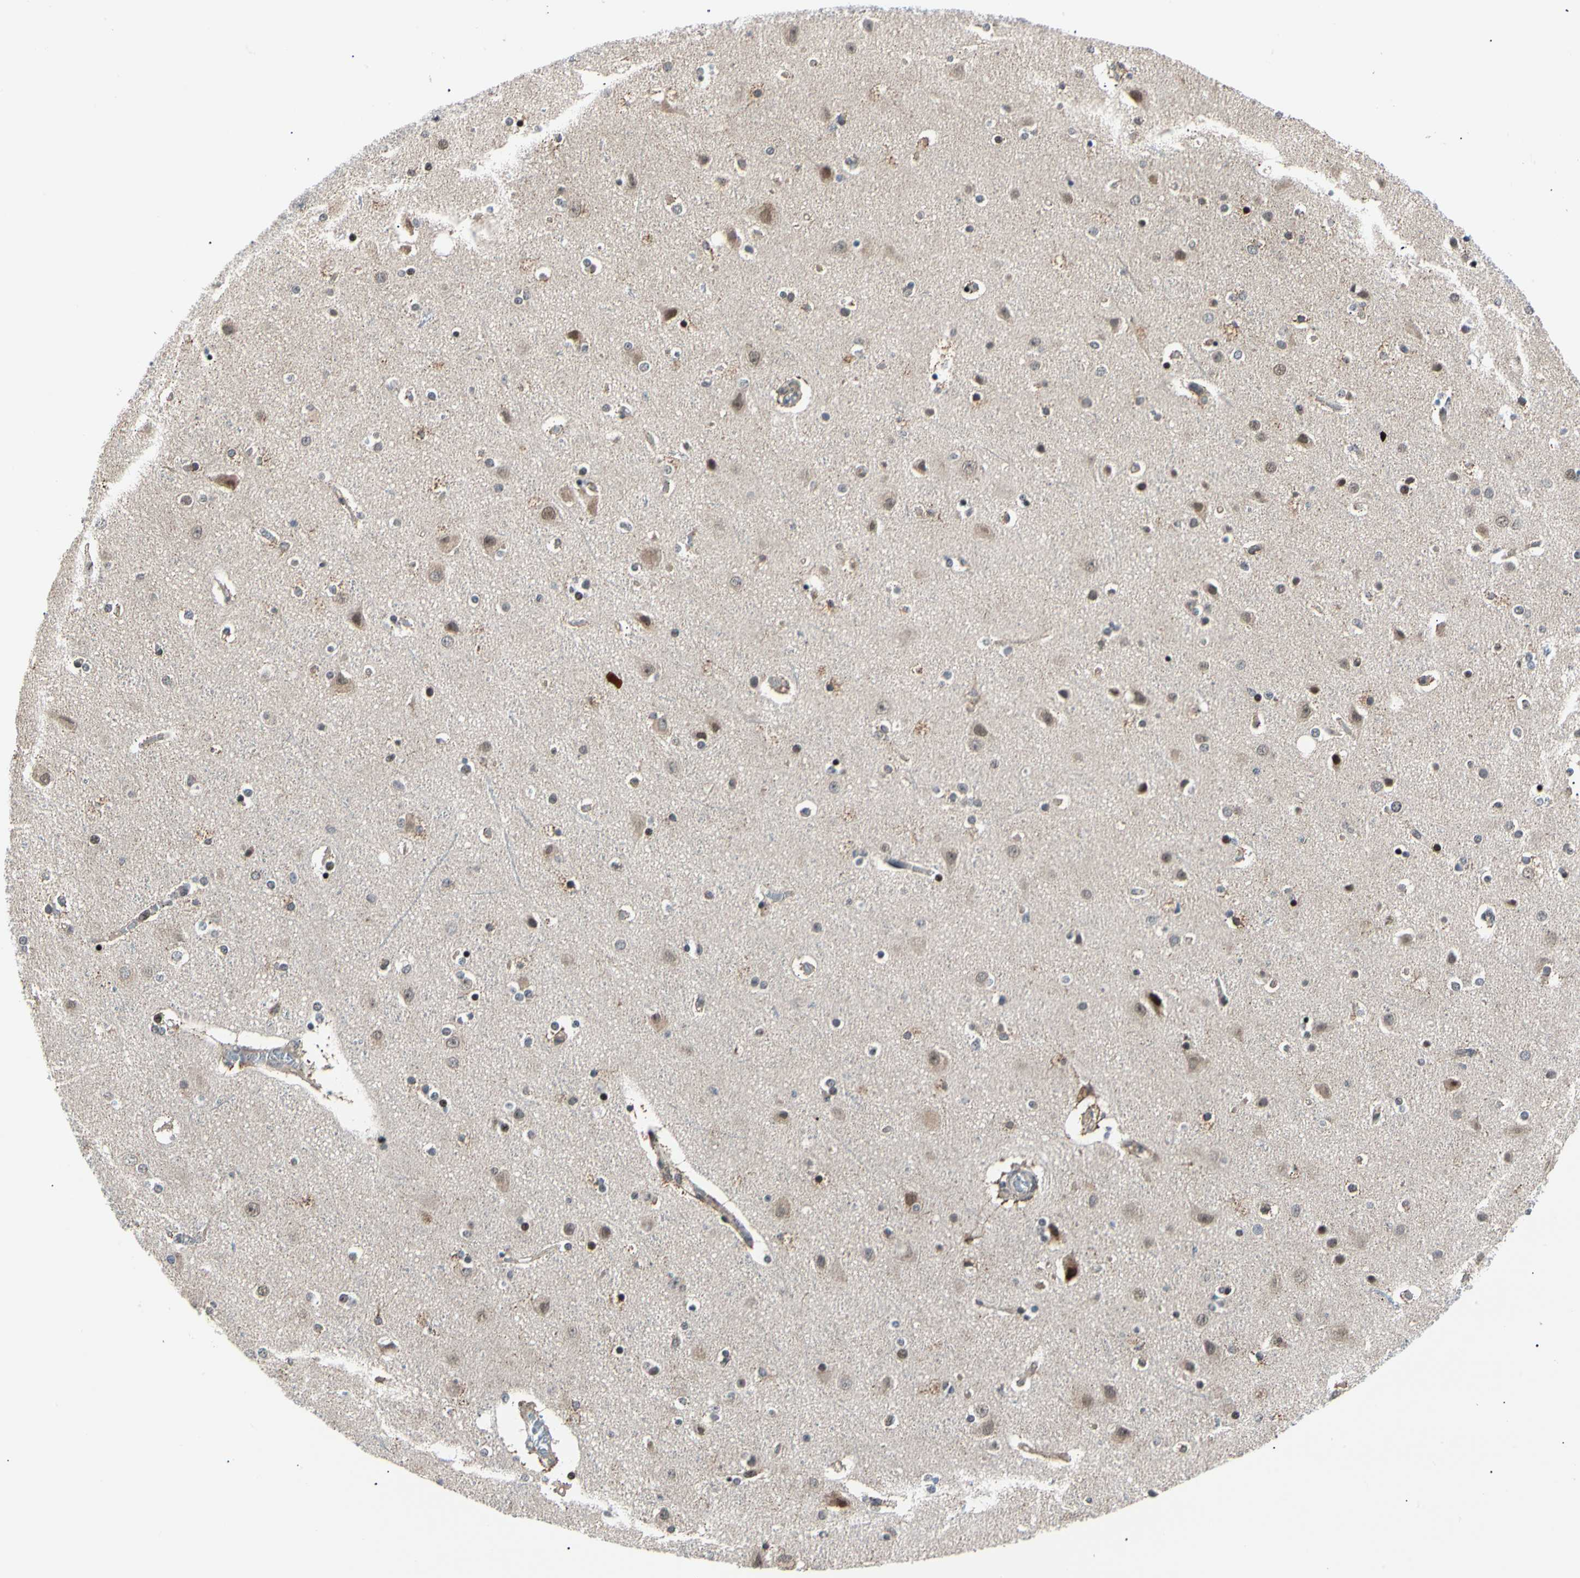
{"staining": {"intensity": "negative", "quantity": "none", "location": "none"}, "tissue": "cerebral cortex", "cell_type": "Endothelial cells", "image_type": "normal", "snomed": [{"axis": "morphology", "description": "Normal tissue, NOS"}, {"axis": "topography", "description": "Cerebral cortex"}], "caption": "An image of human cerebral cortex is negative for staining in endothelial cells.", "gene": "E2F1", "patient": {"sex": "female", "age": 54}}